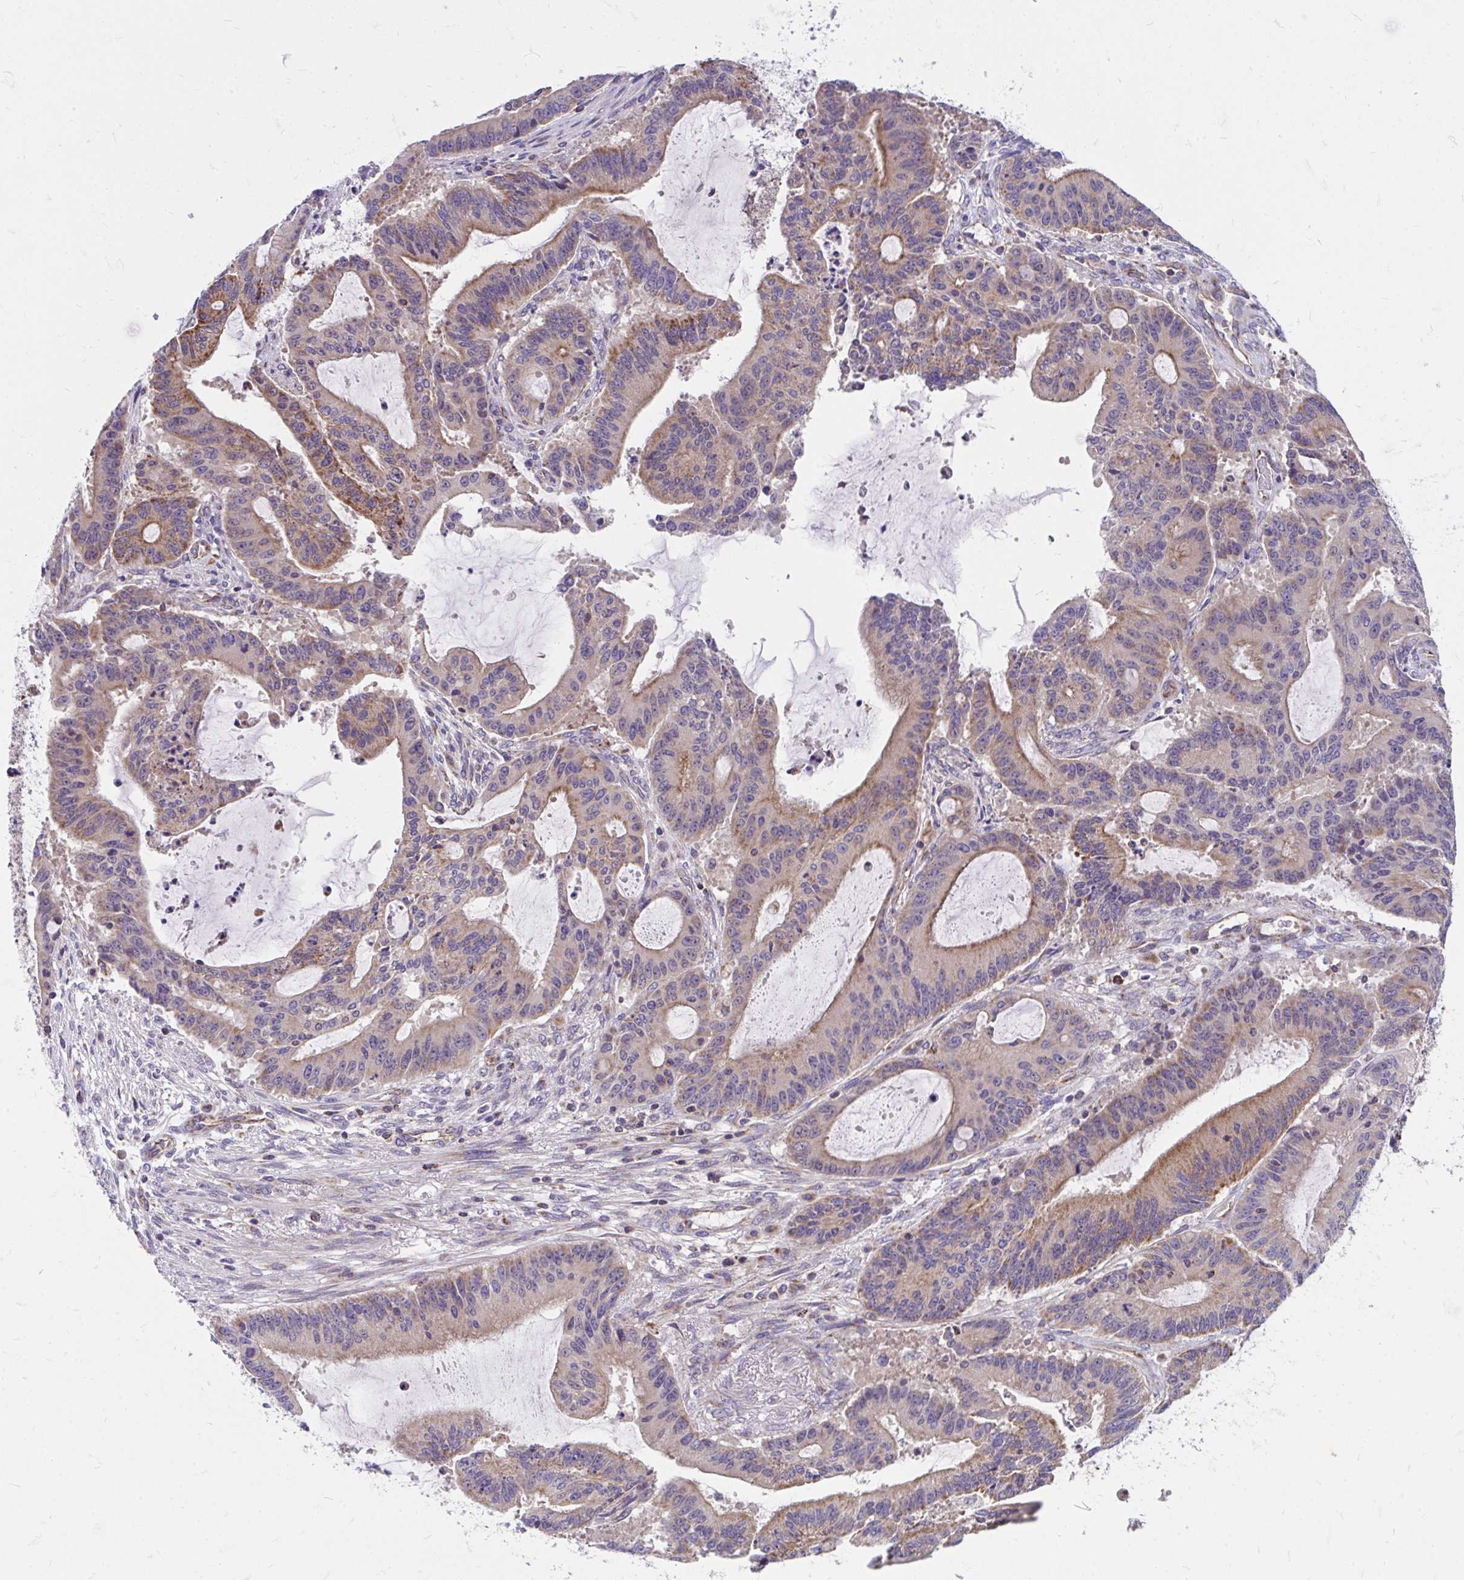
{"staining": {"intensity": "moderate", "quantity": "25%-75%", "location": "cytoplasmic/membranous"}, "tissue": "liver cancer", "cell_type": "Tumor cells", "image_type": "cancer", "snomed": [{"axis": "morphology", "description": "Normal tissue, NOS"}, {"axis": "morphology", "description": "Cholangiocarcinoma"}, {"axis": "topography", "description": "Liver"}, {"axis": "topography", "description": "Peripheral nerve tissue"}], "caption": "There is medium levels of moderate cytoplasmic/membranous positivity in tumor cells of liver cholangiocarcinoma, as demonstrated by immunohistochemical staining (brown color).", "gene": "FHIP1B", "patient": {"sex": "female", "age": 73}}